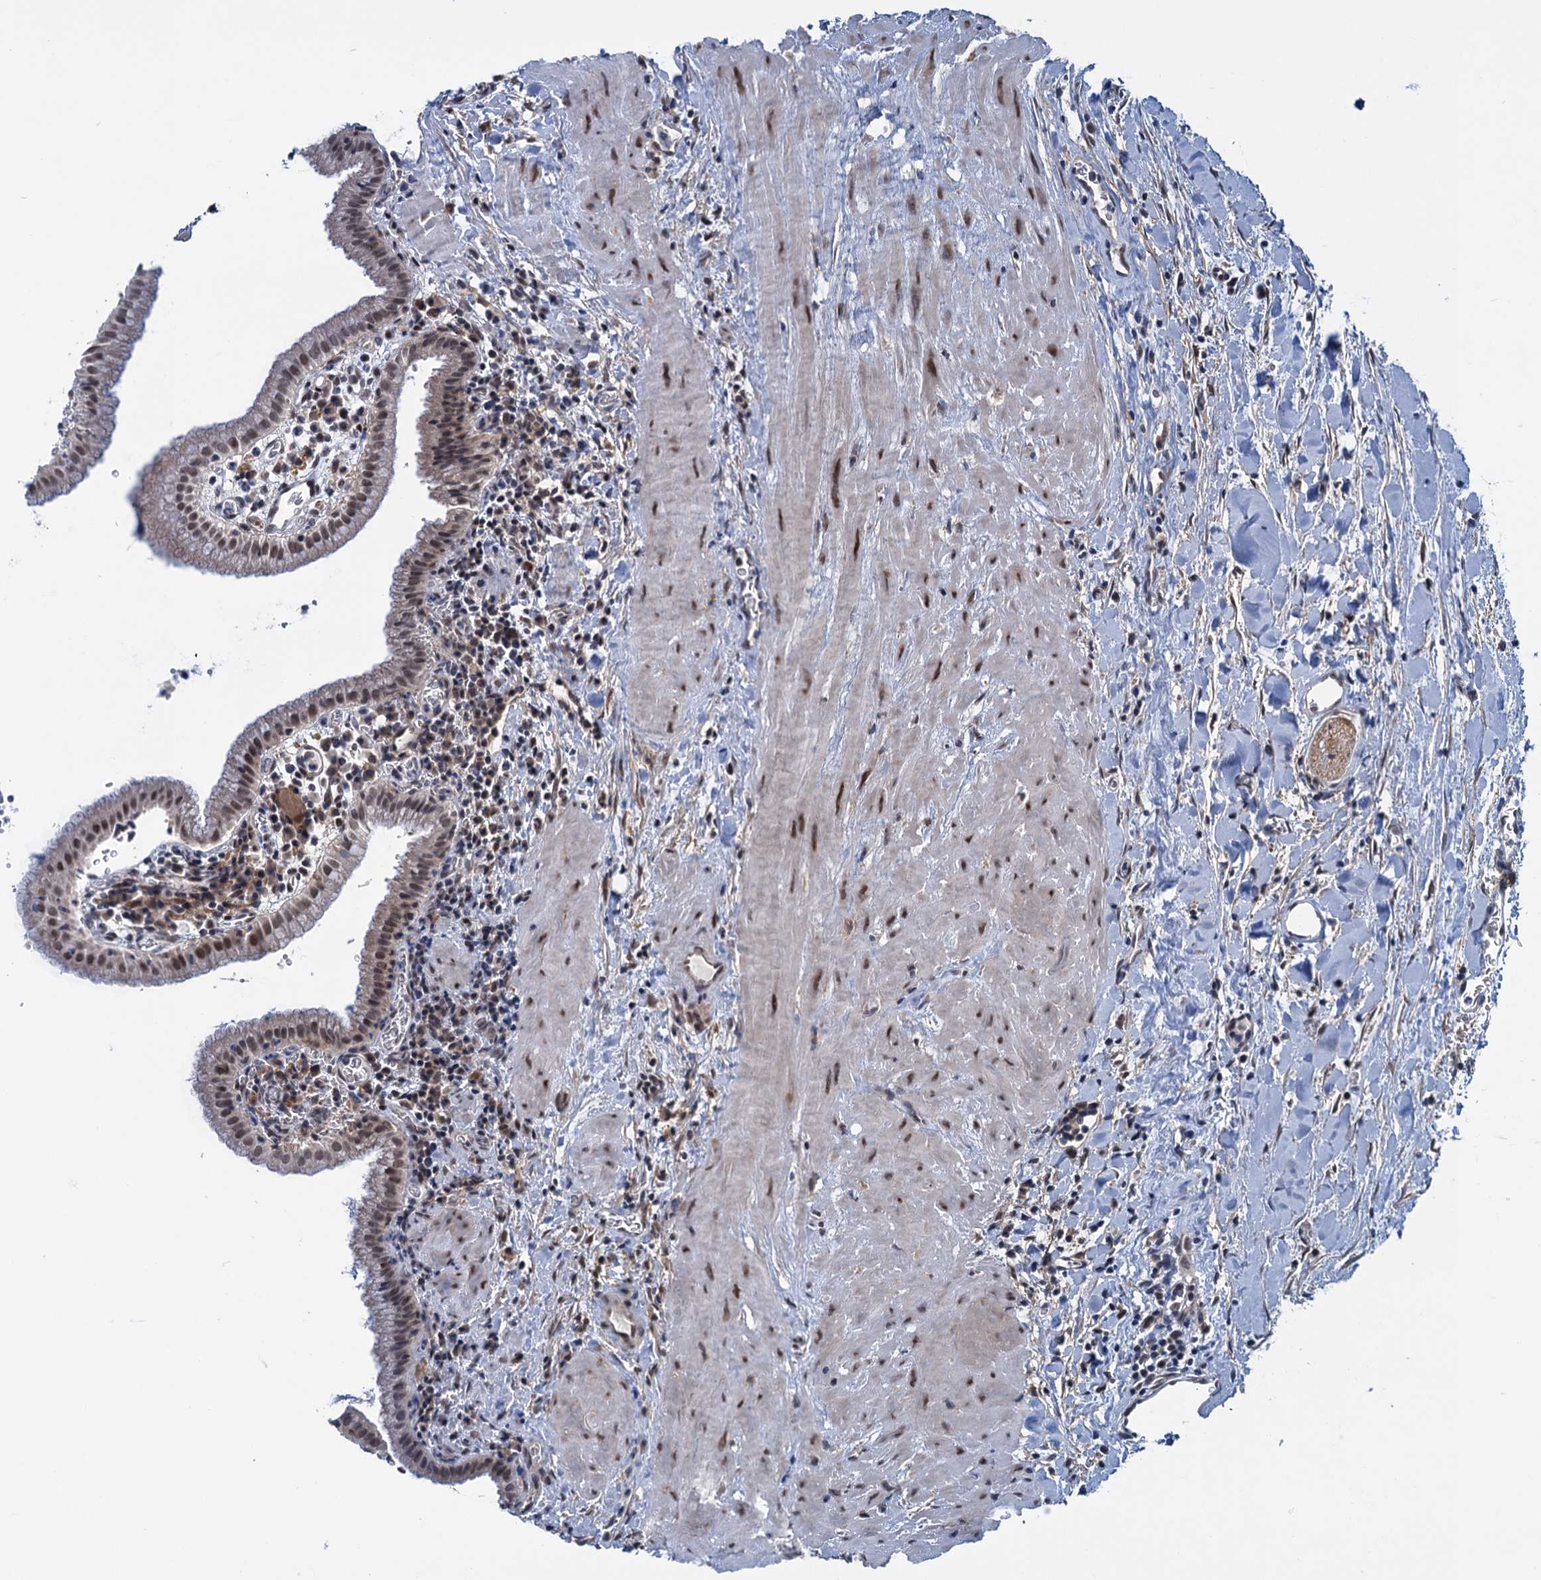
{"staining": {"intensity": "moderate", "quantity": "25%-75%", "location": "nuclear"}, "tissue": "gallbladder", "cell_type": "Glandular cells", "image_type": "normal", "snomed": [{"axis": "morphology", "description": "Normal tissue, NOS"}, {"axis": "topography", "description": "Gallbladder"}], "caption": "This image demonstrates benign gallbladder stained with immunohistochemistry to label a protein in brown. The nuclear of glandular cells show moderate positivity for the protein. Nuclei are counter-stained blue.", "gene": "SAE1", "patient": {"sex": "male", "age": 78}}